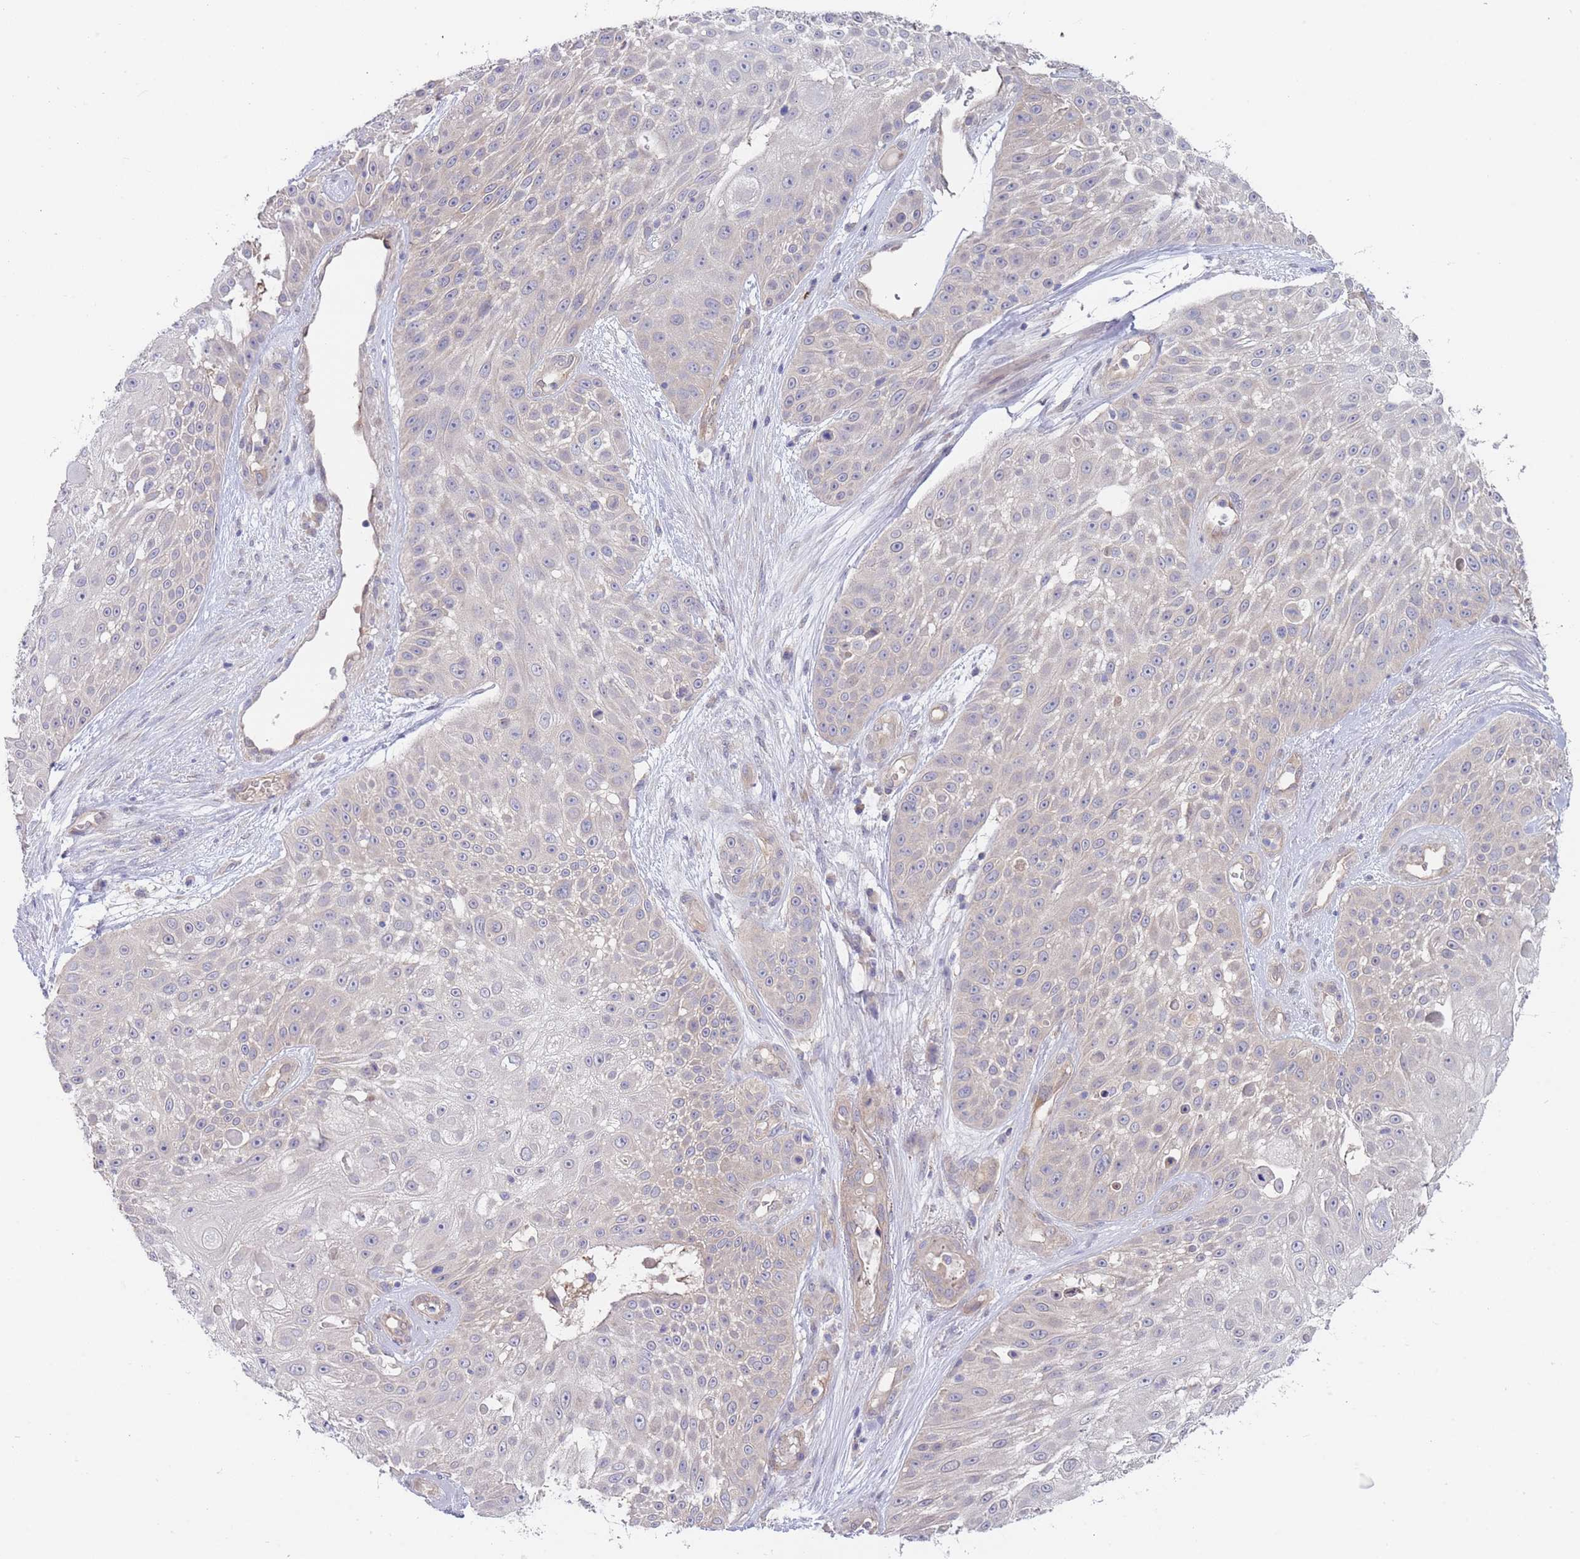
{"staining": {"intensity": "negative", "quantity": "none", "location": "none"}, "tissue": "skin cancer", "cell_type": "Tumor cells", "image_type": "cancer", "snomed": [{"axis": "morphology", "description": "Squamous cell carcinoma, NOS"}, {"axis": "topography", "description": "Skin"}], "caption": "Tumor cells show no significant protein staining in squamous cell carcinoma (skin). (DAB (3,3'-diaminobenzidine) IHC with hematoxylin counter stain).", "gene": "ZNF281", "patient": {"sex": "female", "age": 86}}